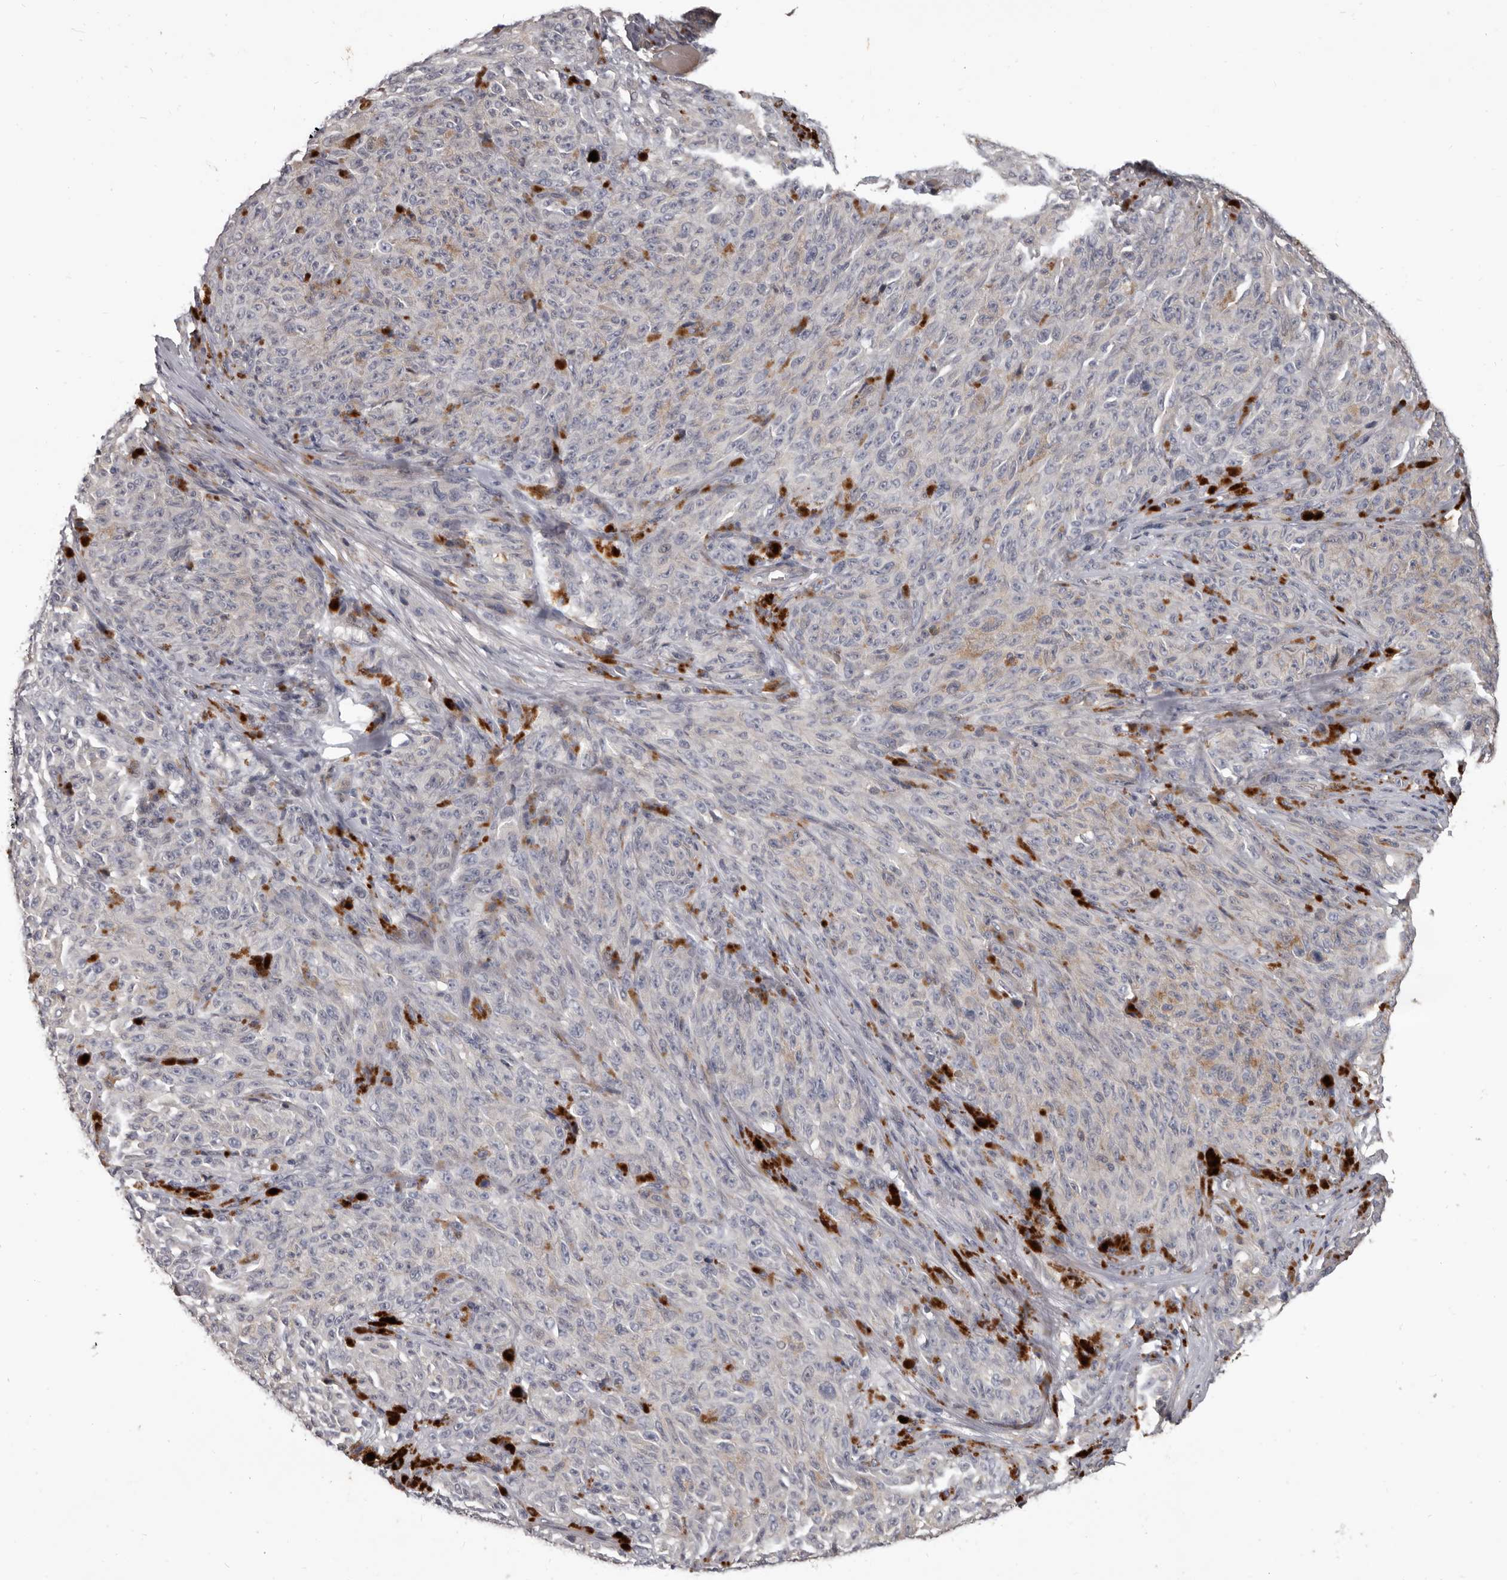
{"staining": {"intensity": "negative", "quantity": "none", "location": "none"}, "tissue": "melanoma", "cell_type": "Tumor cells", "image_type": "cancer", "snomed": [{"axis": "morphology", "description": "Malignant melanoma, NOS"}, {"axis": "topography", "description": "Skin"}], "caption": "Tumor cells show no significant expression in malignant melanoma.", "gene": "ALDH5A1", "patient": {"sex": "female", "age": 82}}